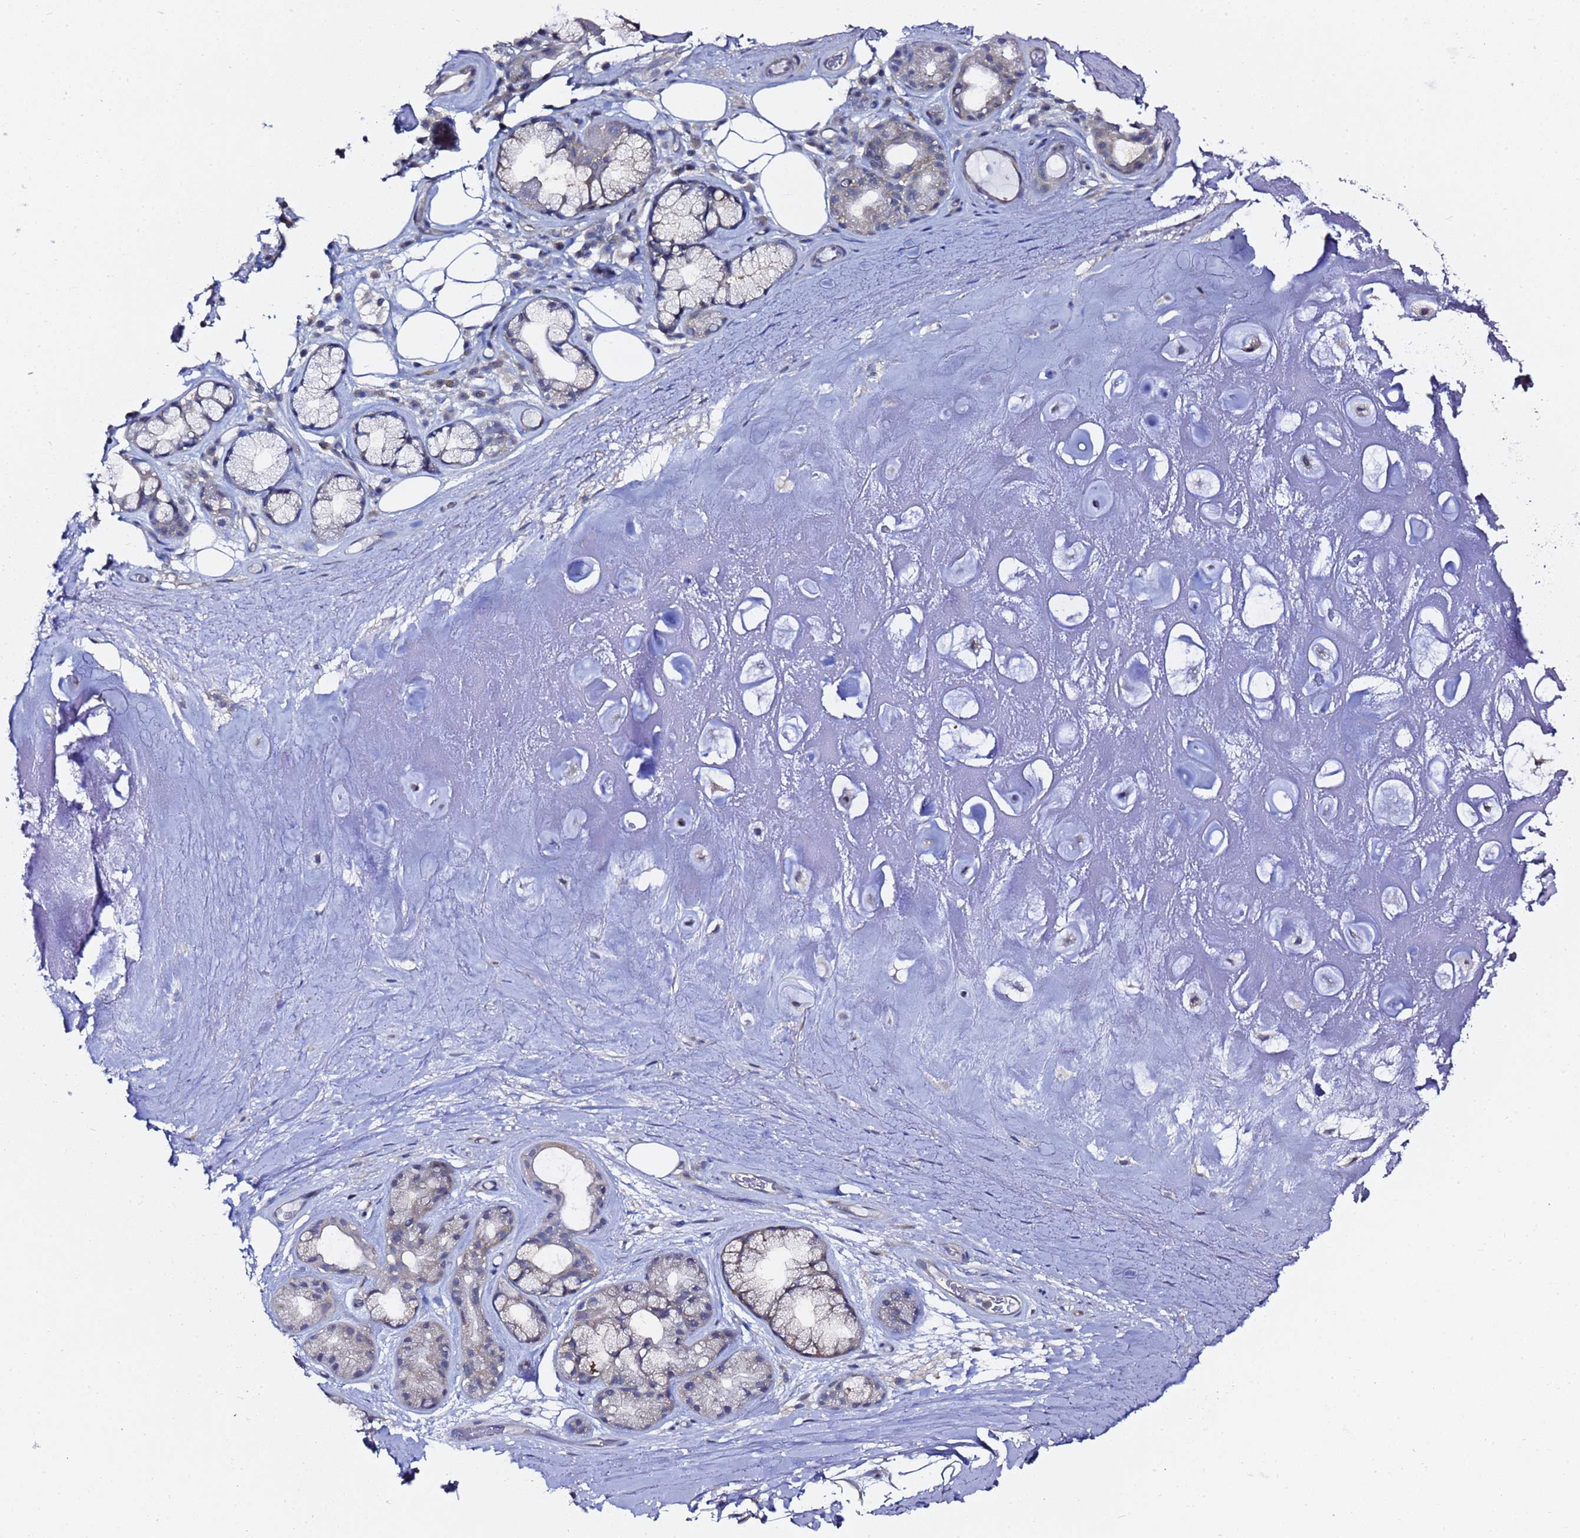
{"staining": {"intensity": "weak", "quantity": "25%-75%", "location": "cytoplasmic/membranous"}, "tissue": "adipose tissue", "cell_type": "Adipocytes", "image_type": "normal", "snomed": [{"axis": "morphology", "description": "Normal tissue, NOS"}, {"axis": "topography", "description": "Cartilage tissue"}], "caption": "Adipocytes demonstrate low levels of weak cytoplasmic/membranous expression in approximately 25%-75% of cells in unremarkable human adipose tissue. The protein is shown in brown color, while the nuclei are stained blue.", "gene": "LENG1", "patient": {"sex": "male", "age": 81}}